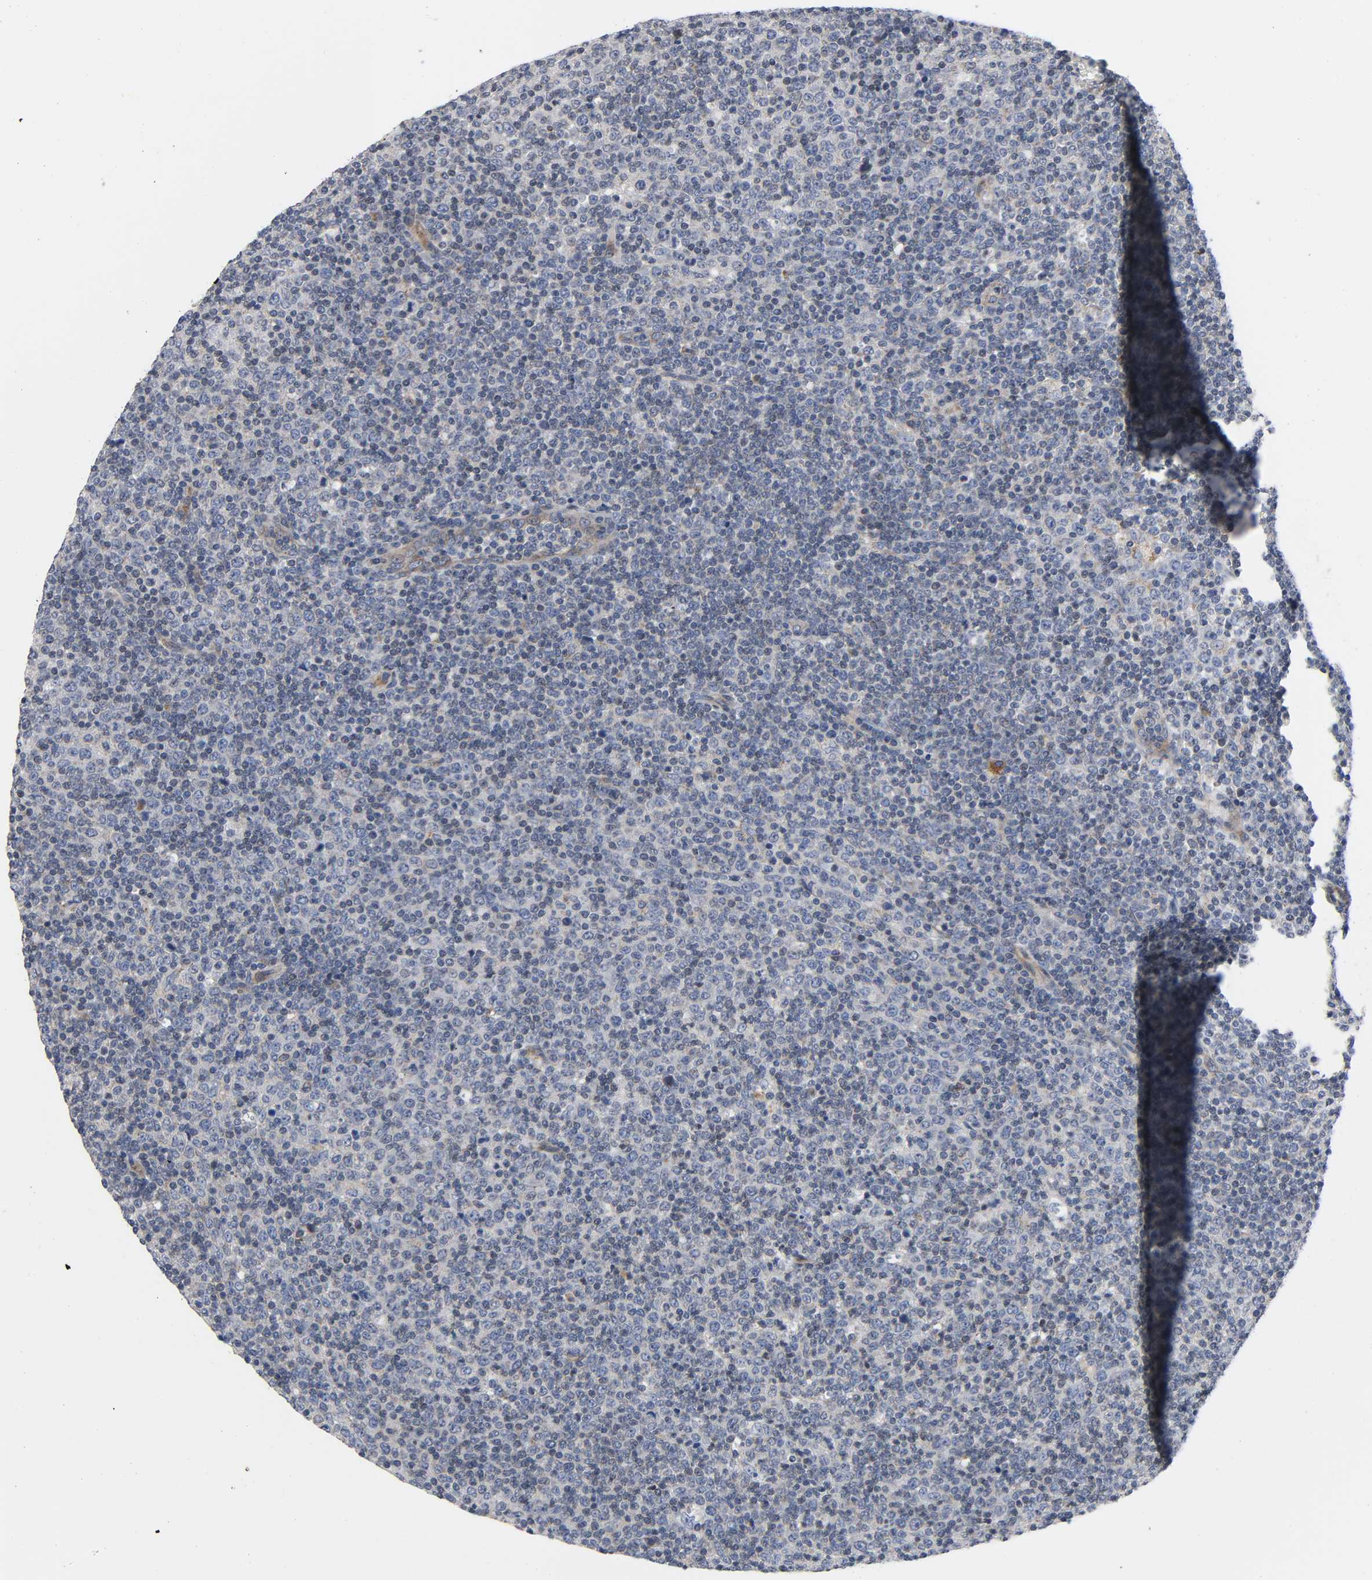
{"staining": {"intensity": "negative", "quantity": "none", "location": "none"}, "tissue": "lymphoma", "cell_type": "Tumor cells", "image_type": "cancer", "snomed": [{"axis": "morphology", "description": "Malignant lymphoma, non-Hodgkin's type, Low grade"}, {"axis": "topography", "description": "Lymph node"}], "caption": "Lymphoma was stained to show a protein in brown. There is no significant expression in tumor cells. (Stains: DAB (3,3'-diaminobenzidine) immunohistochemistry (IHC) with hematoxylin counter stain, Microscopy: brightfield microscopy at high magnification).", "gene": "ASB6", "patient": {"sex": "male", "age": 70}}